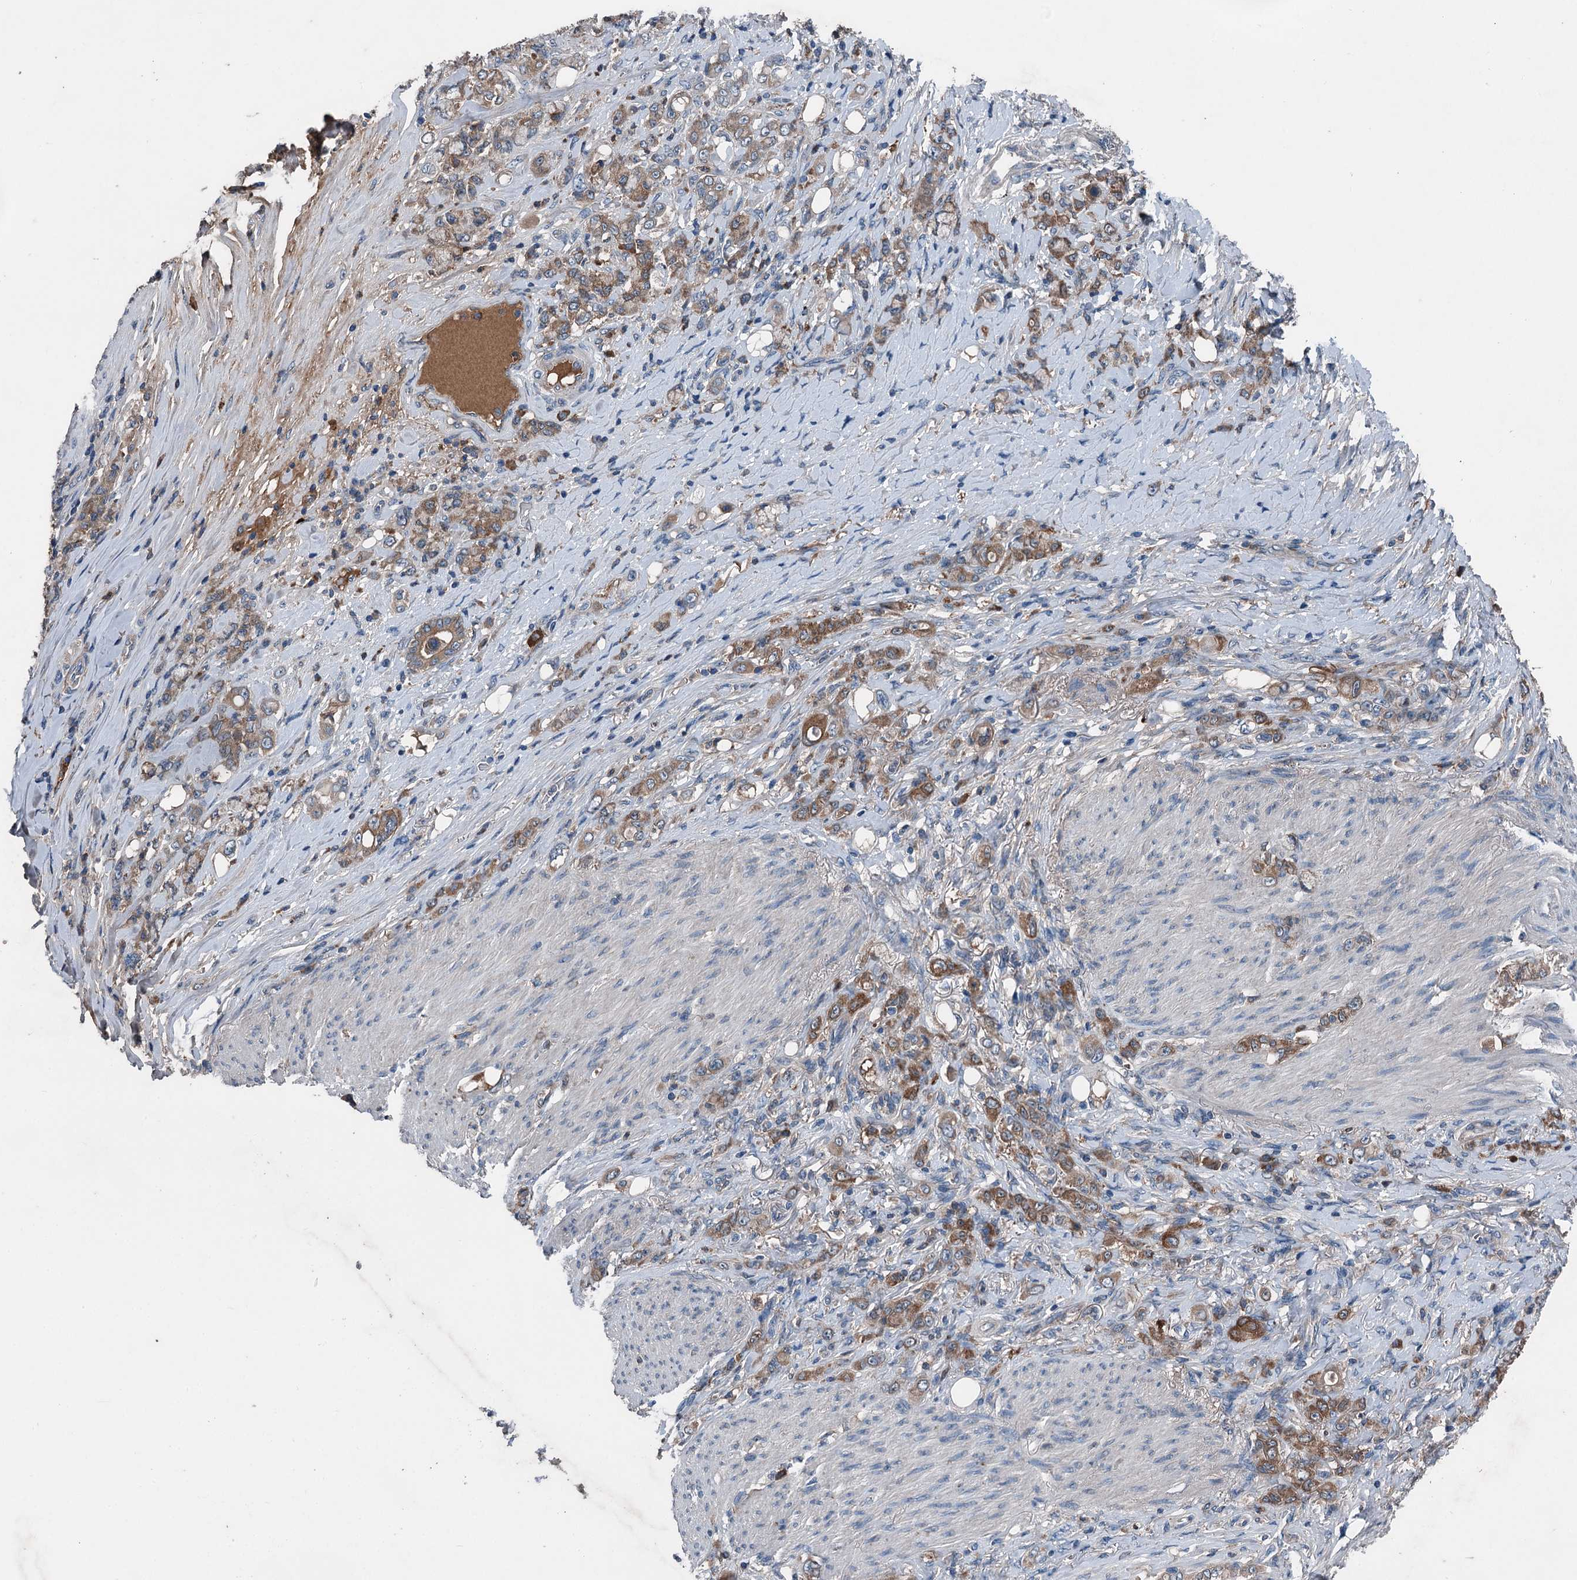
{"staining": {"intensity": "moderate", "quantity": ">75%", "location": "cytoplasmic/membranous"}, "tissue": "stomach cancer", "cell_type": "Tumor cells", "image_type": "cancer", "snomed": [{"axis": "morphology", "description": "Adenocarcinoma, NOS"}, {"axis": "topography", "description": "Stomach"}], "caption": "A micrograph of adenocarcinoma (stomach) stained for a protein exhibits moderate cytoplasmic/membranous brown staining in tumor cells.", "gene": "PDSS1", "patient": {"sex": "female", "age": 79}}